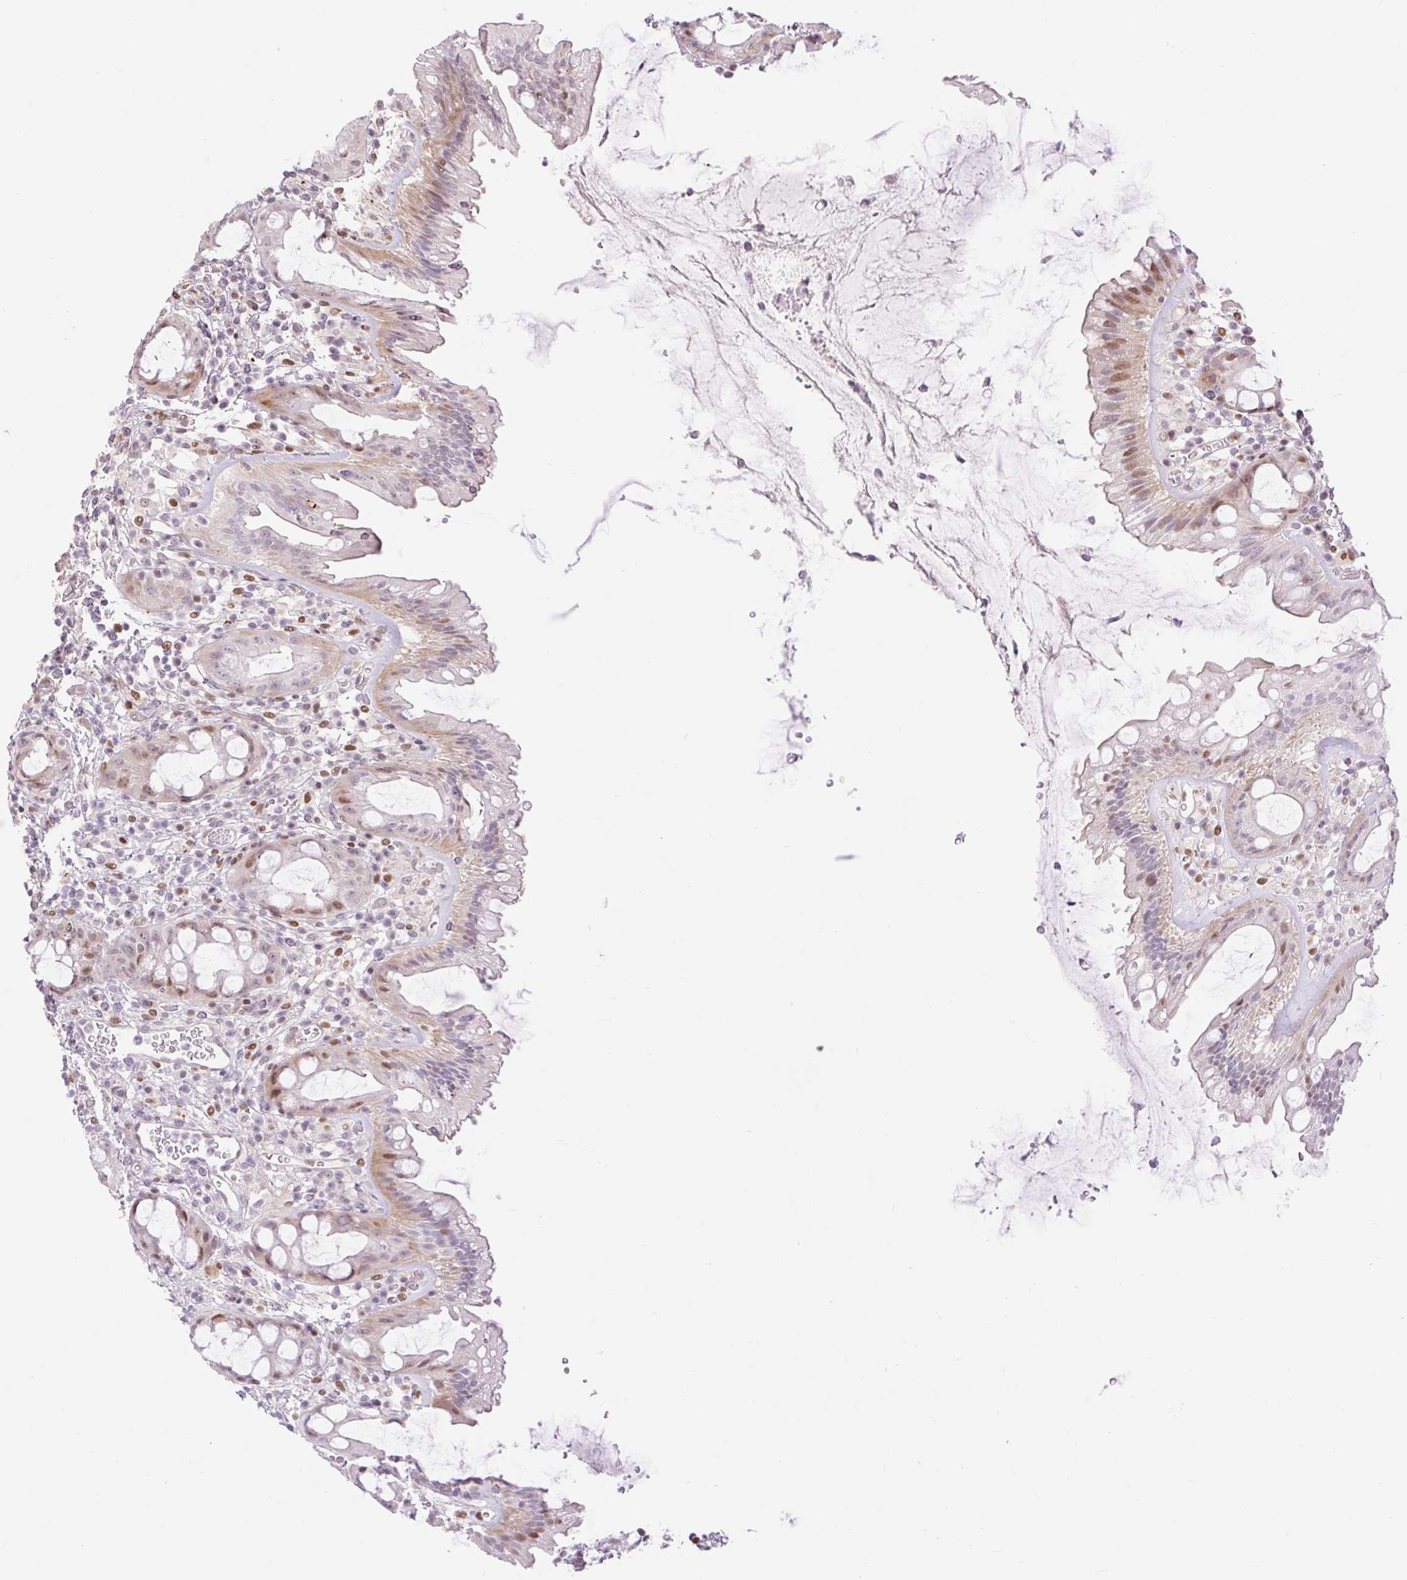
{"staining": {"intensity": "moderate", "quantity": "25%-75%", "location": "nuclear"}, "tissue": "rectum", "cell_type": "Glandular cells", "image_type": "normal", "snomed": [{"axis": "morphology", "description": "Normal tissue, NOS"}, {"axis": "topography", "description": "Rectum"}], "caption": "A brown stain shows moderate nuclear expression of a protein in glandular cells of benign rectum.", "gene": "RIPPLY3", "patient": {"sex": "female", "age": 57}}